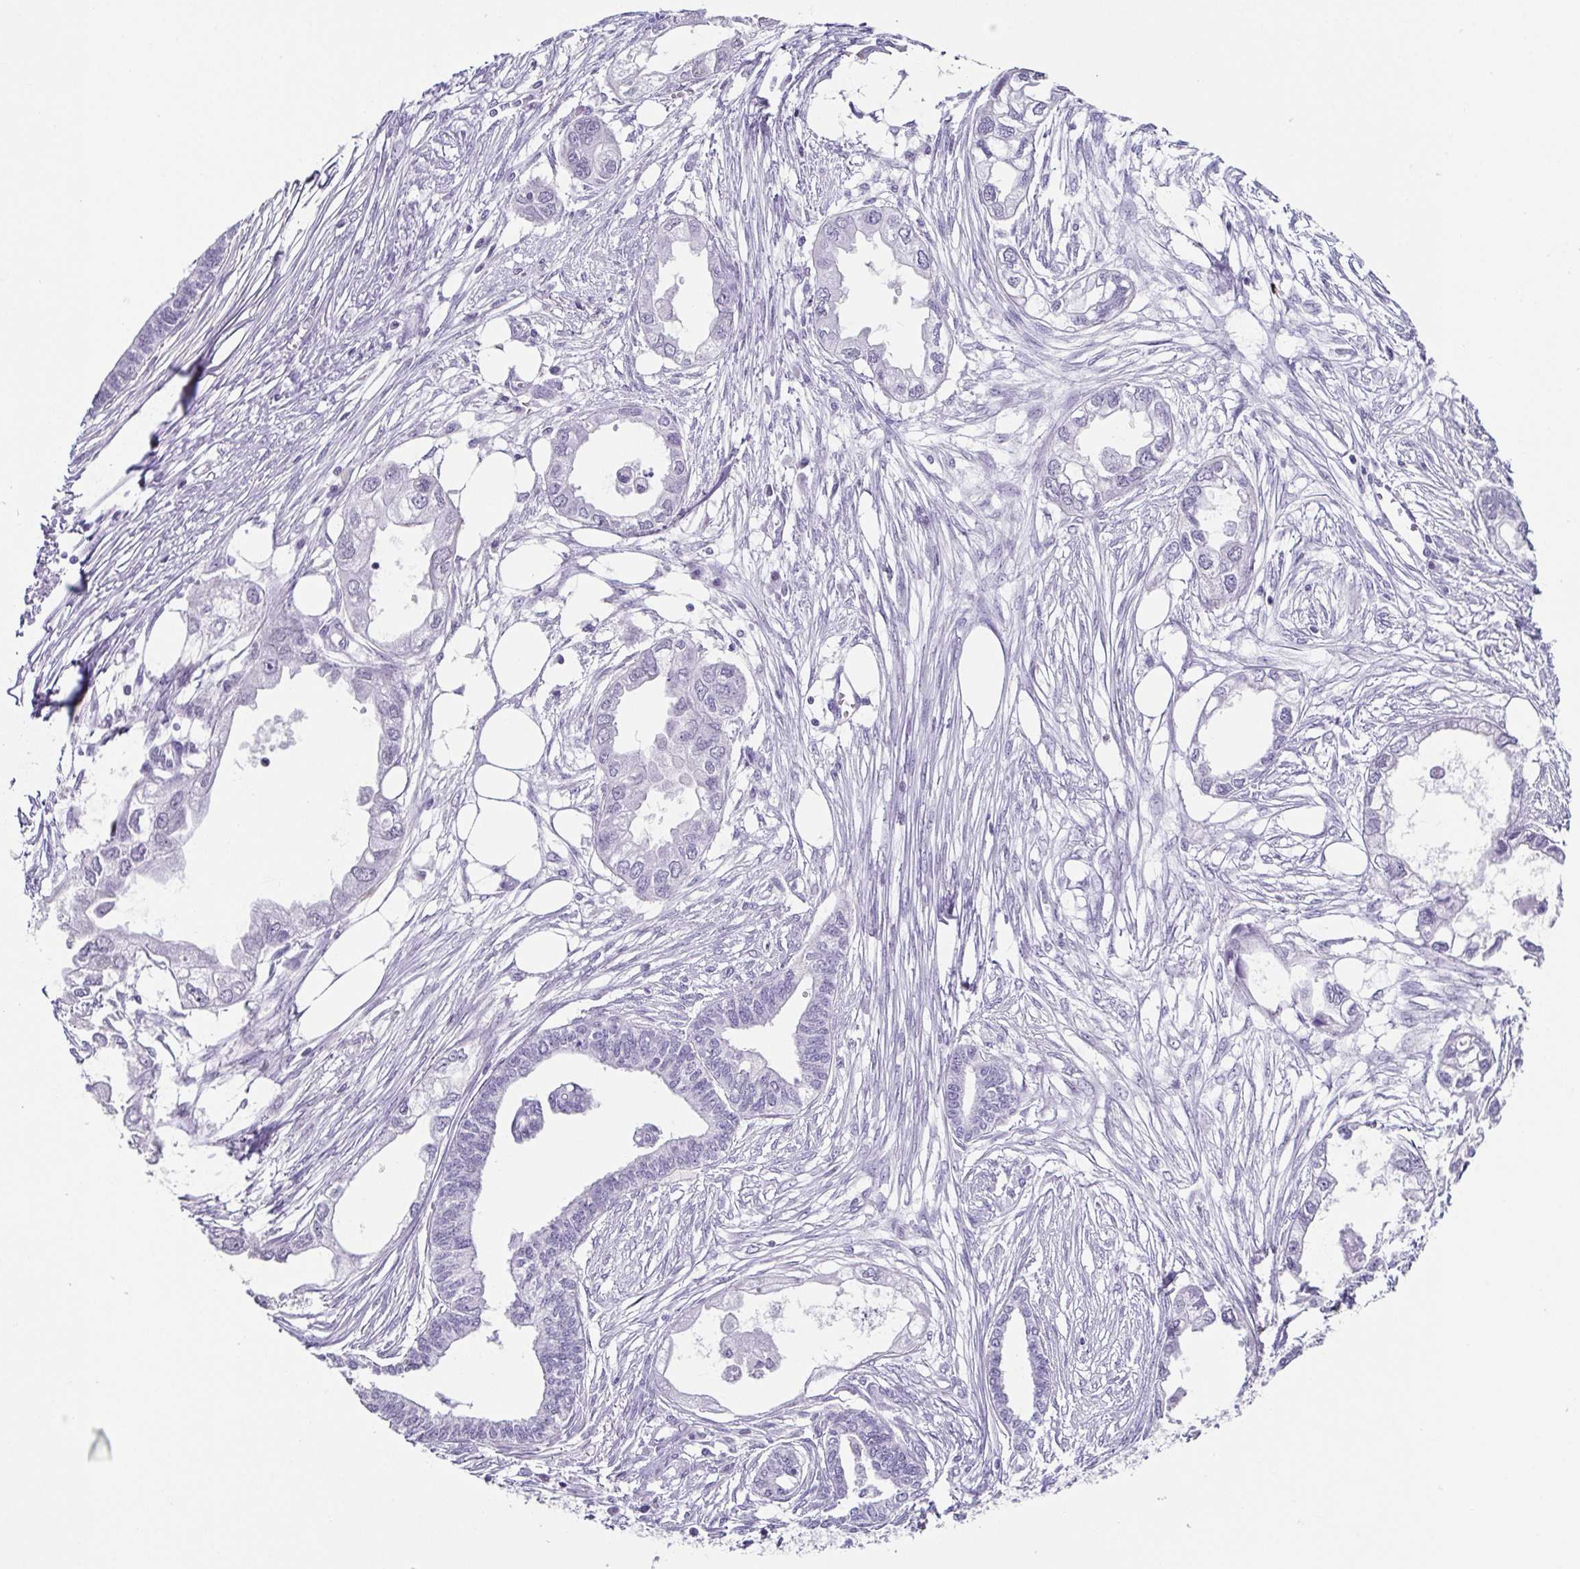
{"staining": {"intensity": "negative", "quantity": "none", "location": "none"}, "tissue": "endometrial cancer", "cell_type": "Tumor cells", "image_type": "cancer", "snomed": [{"axis": "morphology", "description": "Adenocarcinoma, NOS"}, {"axis": "morphology", "description": "Adenocarcinoma, metastatic, NOS"}, {"axis": "topography", "description": "Adipose tissue"}, {"axis": "topography", "description": "Endometrium"}], "caption": "IHC image of endometrial cancer (adenocarcinoma) stained for a protein (brown), which reveals no staining in tumor cells.", "gene": "ESX1", "patient": {"sex": "female", "age": 67}}